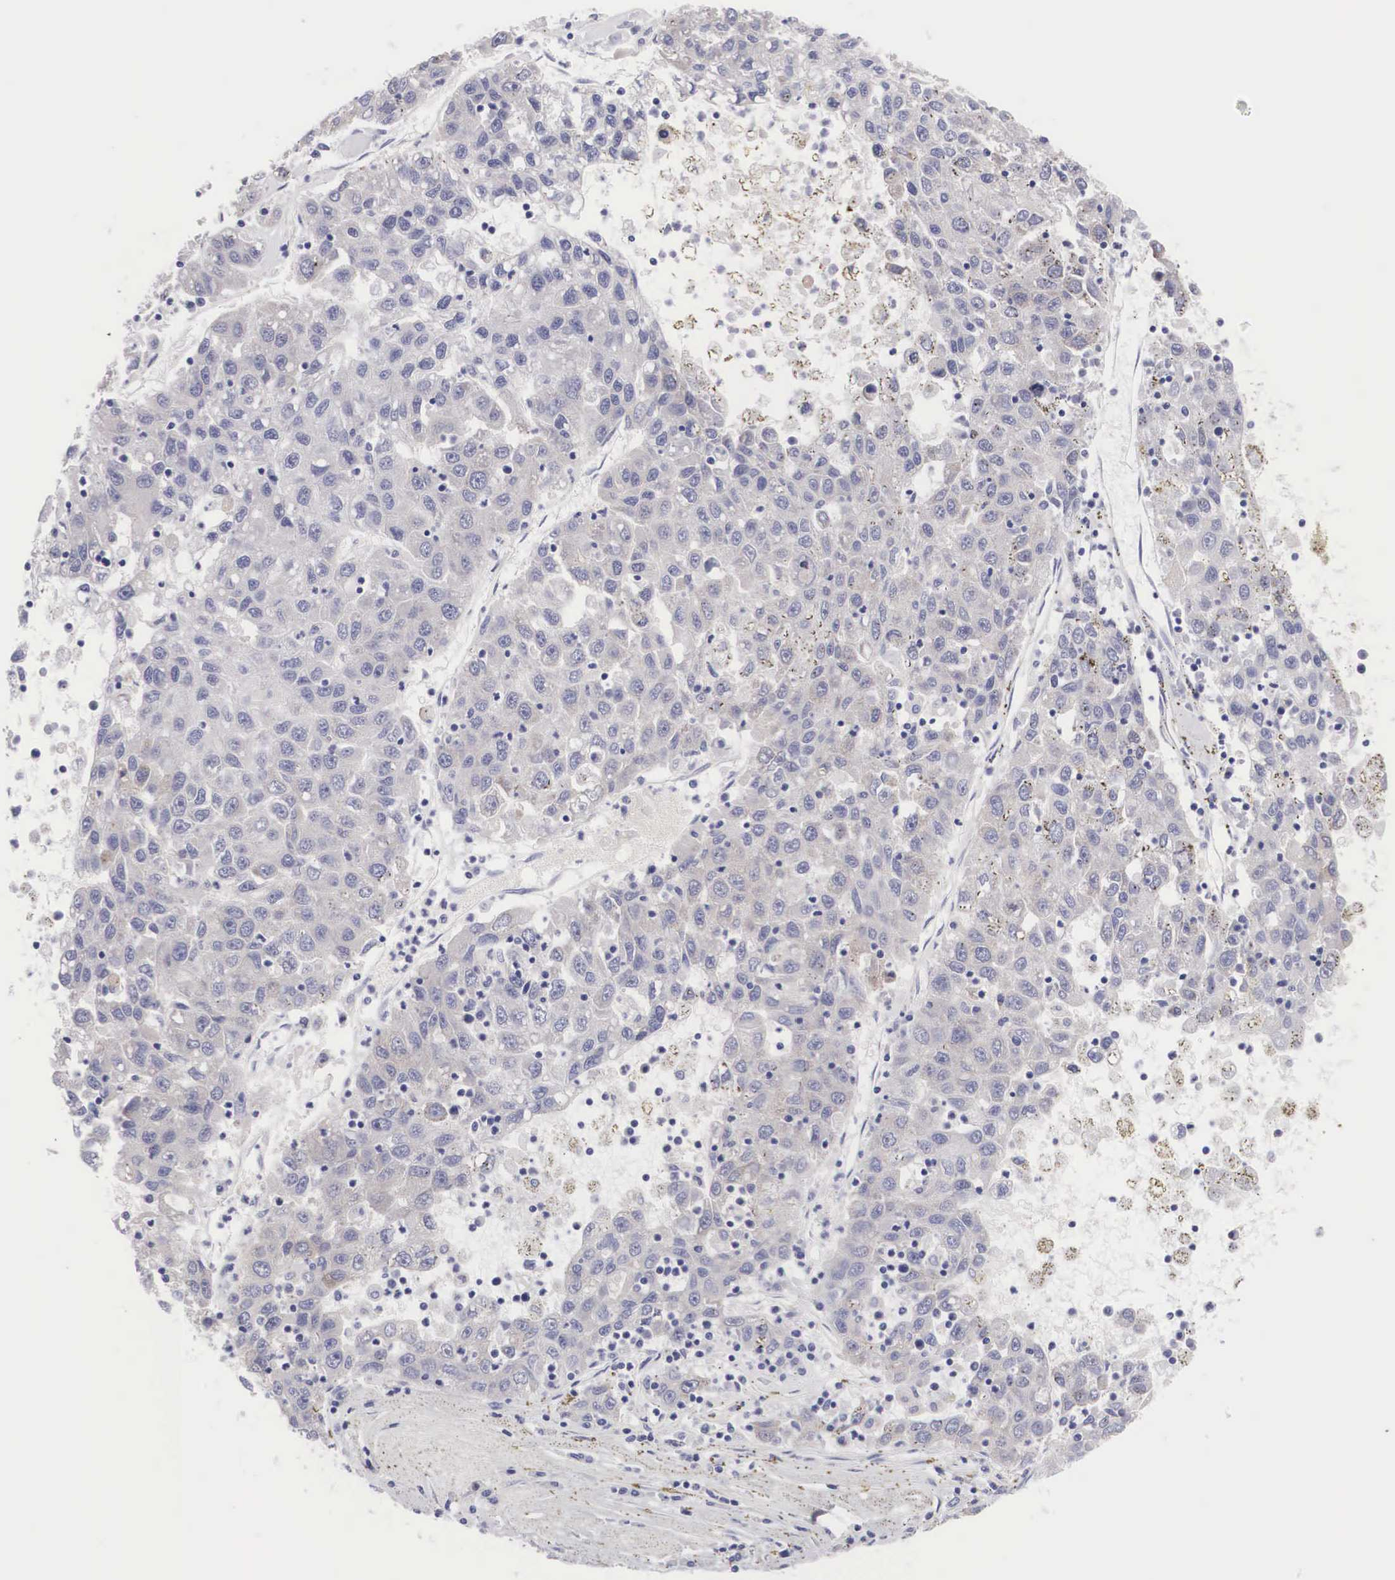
{"staining": {"intensity": "negative", "quantity": "none", "location": "none"}, "tissue": "liver cancer", "cell_type": "Tumor cells", "image_type": "cancer", "snomed": [{"axis": "morphology", "description": "Carcinoma, Hepatocellular, NOS"}, {"axis": "topography", "description": "Liver"}], "caption": "The immunohistochemistry (IHC) image has no significant expression in tumor cells of liver cancer (hepatocellular carcinoma) tissue.", "gene": "TXLNG", "patient": {"sex": "male", "age": 49}}